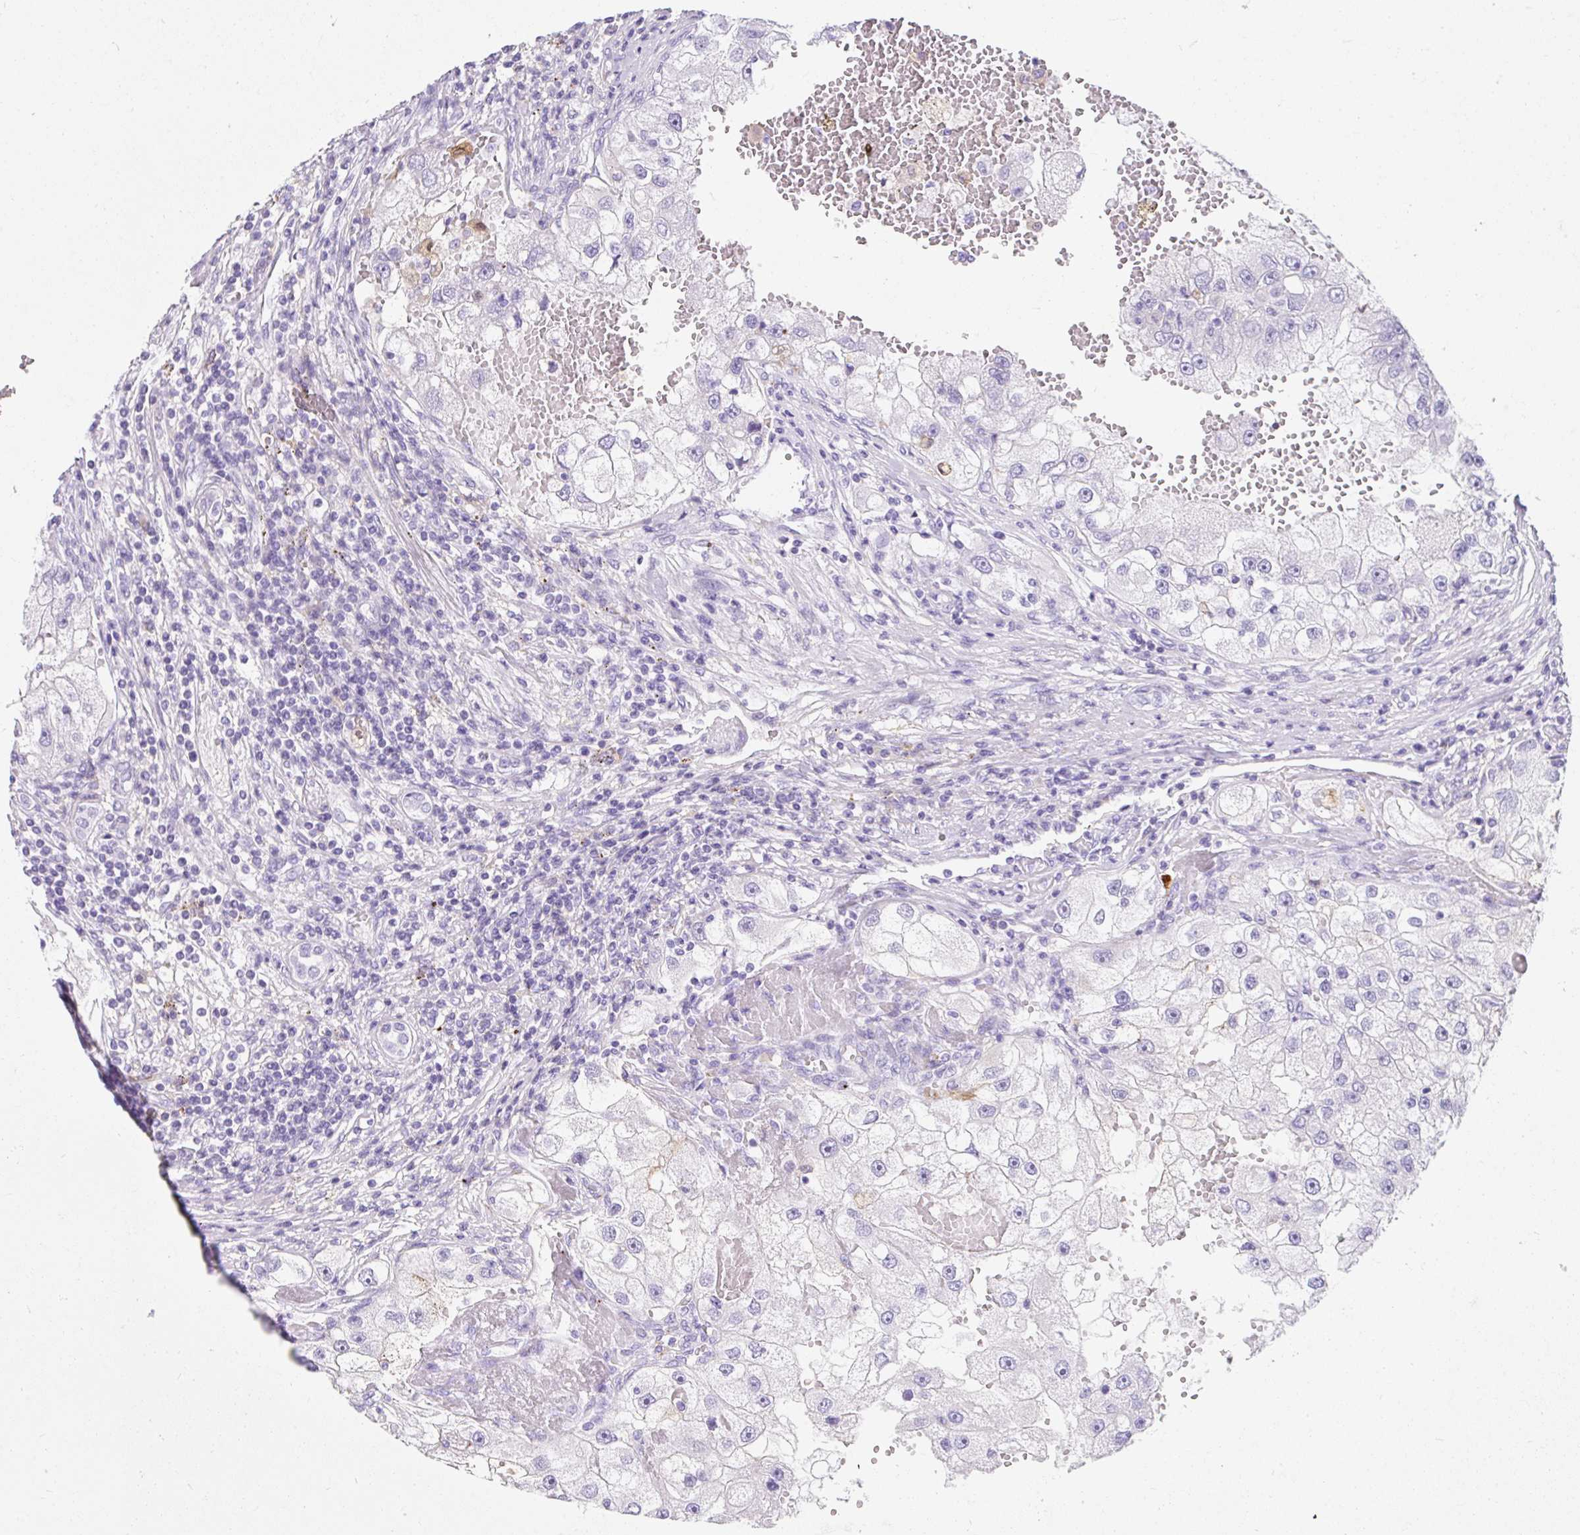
{"staining": {"intensity": "negative", "quantity": "none", "location": "none"}, "tissue": "renal cancer", "cell_type": "Tumor cells", "image_type": "cancer", "snomed": [{"axis": "morphology", "description": "Adenocarcinoma, NOS"}, {"axis": "topography", "description": "Kidney"}], "caption": "Adenocarcinoma (renal) stained for a protein using IHC displays no expression tumor cells.", "gene": "APOC4-APOC2", "patient": {"sex": "male", "age": 63}}